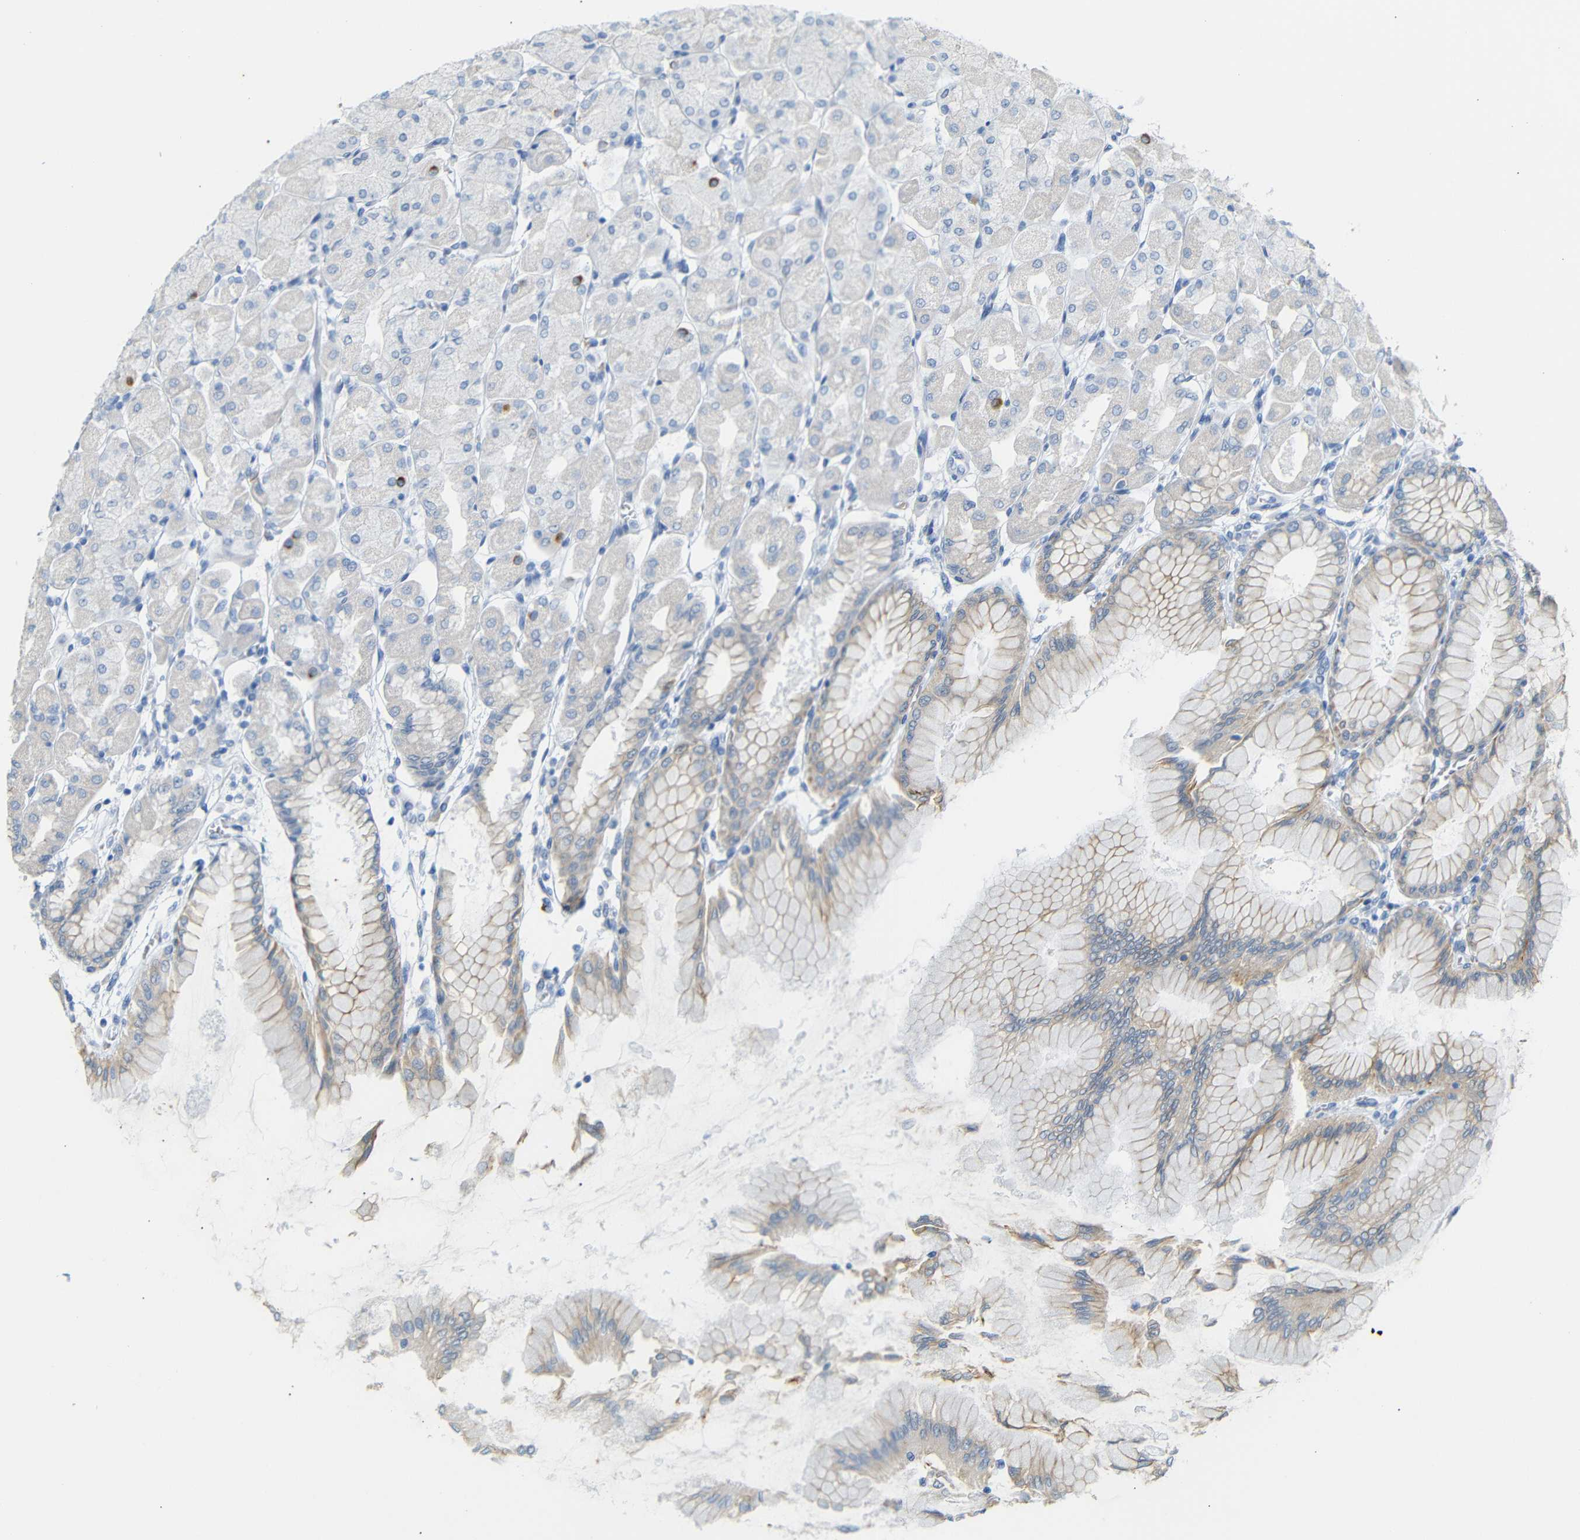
{"staining": {"intensity": "strong", "quantity": "25%-75%", "location": "cytoplasmic/membranous"}, "tissue": "stomach", "cell_type": "Glandular cells", "image_type": "normal", "snomed": [{"axis": "morphology", "description": "Normal tissue, NOS"}, {"axis": "topography", "description": "Stomach, upper"}], "caption": "Stomach stained for a protein (brown) reveals strong cytoplasmic/membranous positive expression in about 25%-75% of glandular cells.", "gene": "DYNAP", "patient": {"sex": "female", "age": 56}}